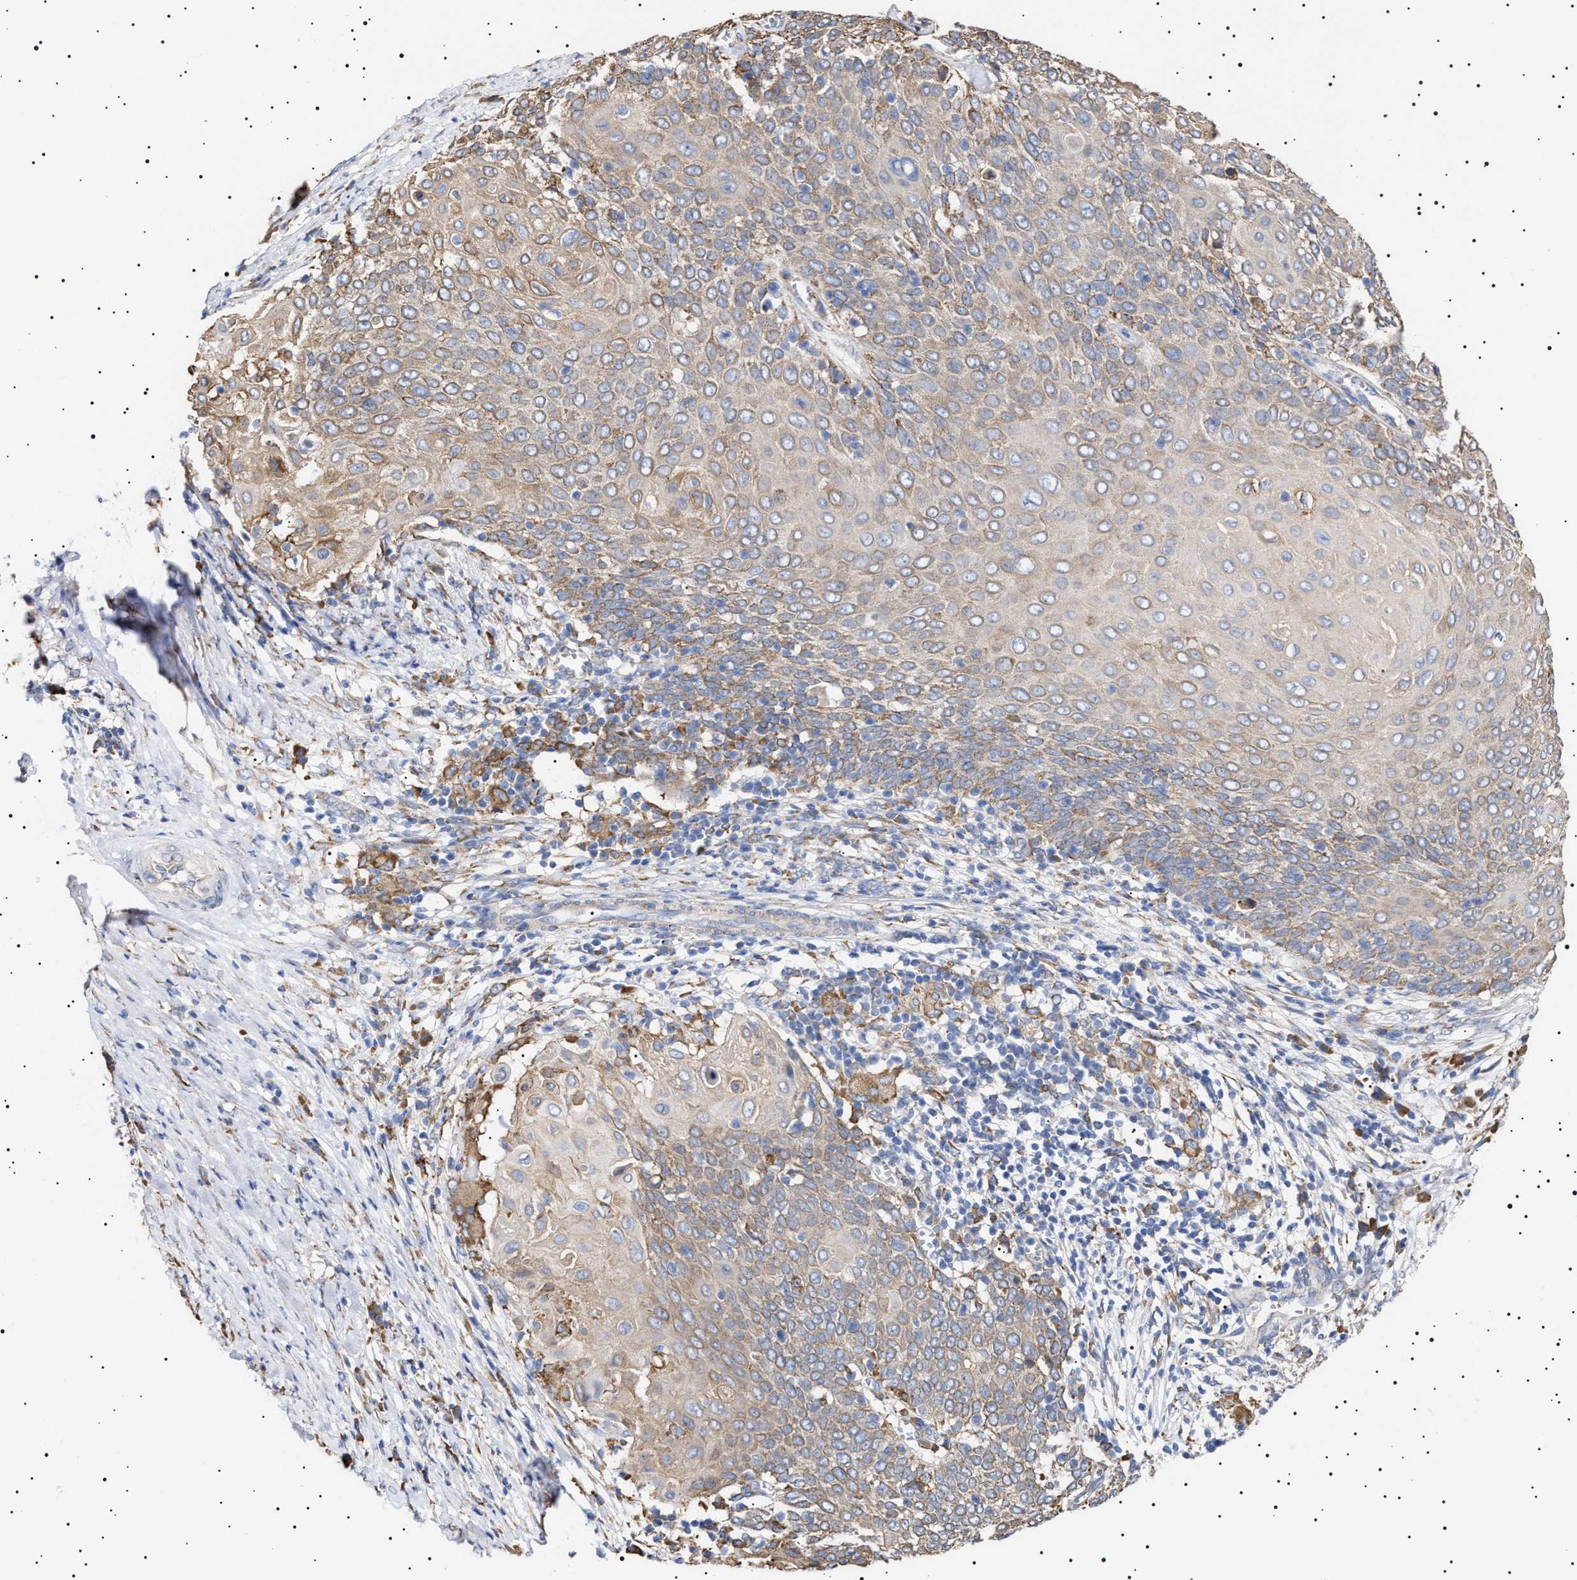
{"staining": {"intensity": "weak", "quantity": "25%-75%", "location": "cytoplasmic/membranous"}, "tissue": "cervical cancer", "cell_type": "Tumor cells", "image_type": "cancer", "snomed": [{"axis": "morphology", "description": "Squamous cell carcinoma, NOS"}, {"axis": "topography", "description": "Cervix"}], "caption": "This is a histology image of IHC staining of cervical cancer (squamous cell carcinoma), which shows weak expression in the cytoplasmic/membranous of tumor cells.", "gene": "ERCC6L2", "patient": {"sex": "female", "age": 39}}